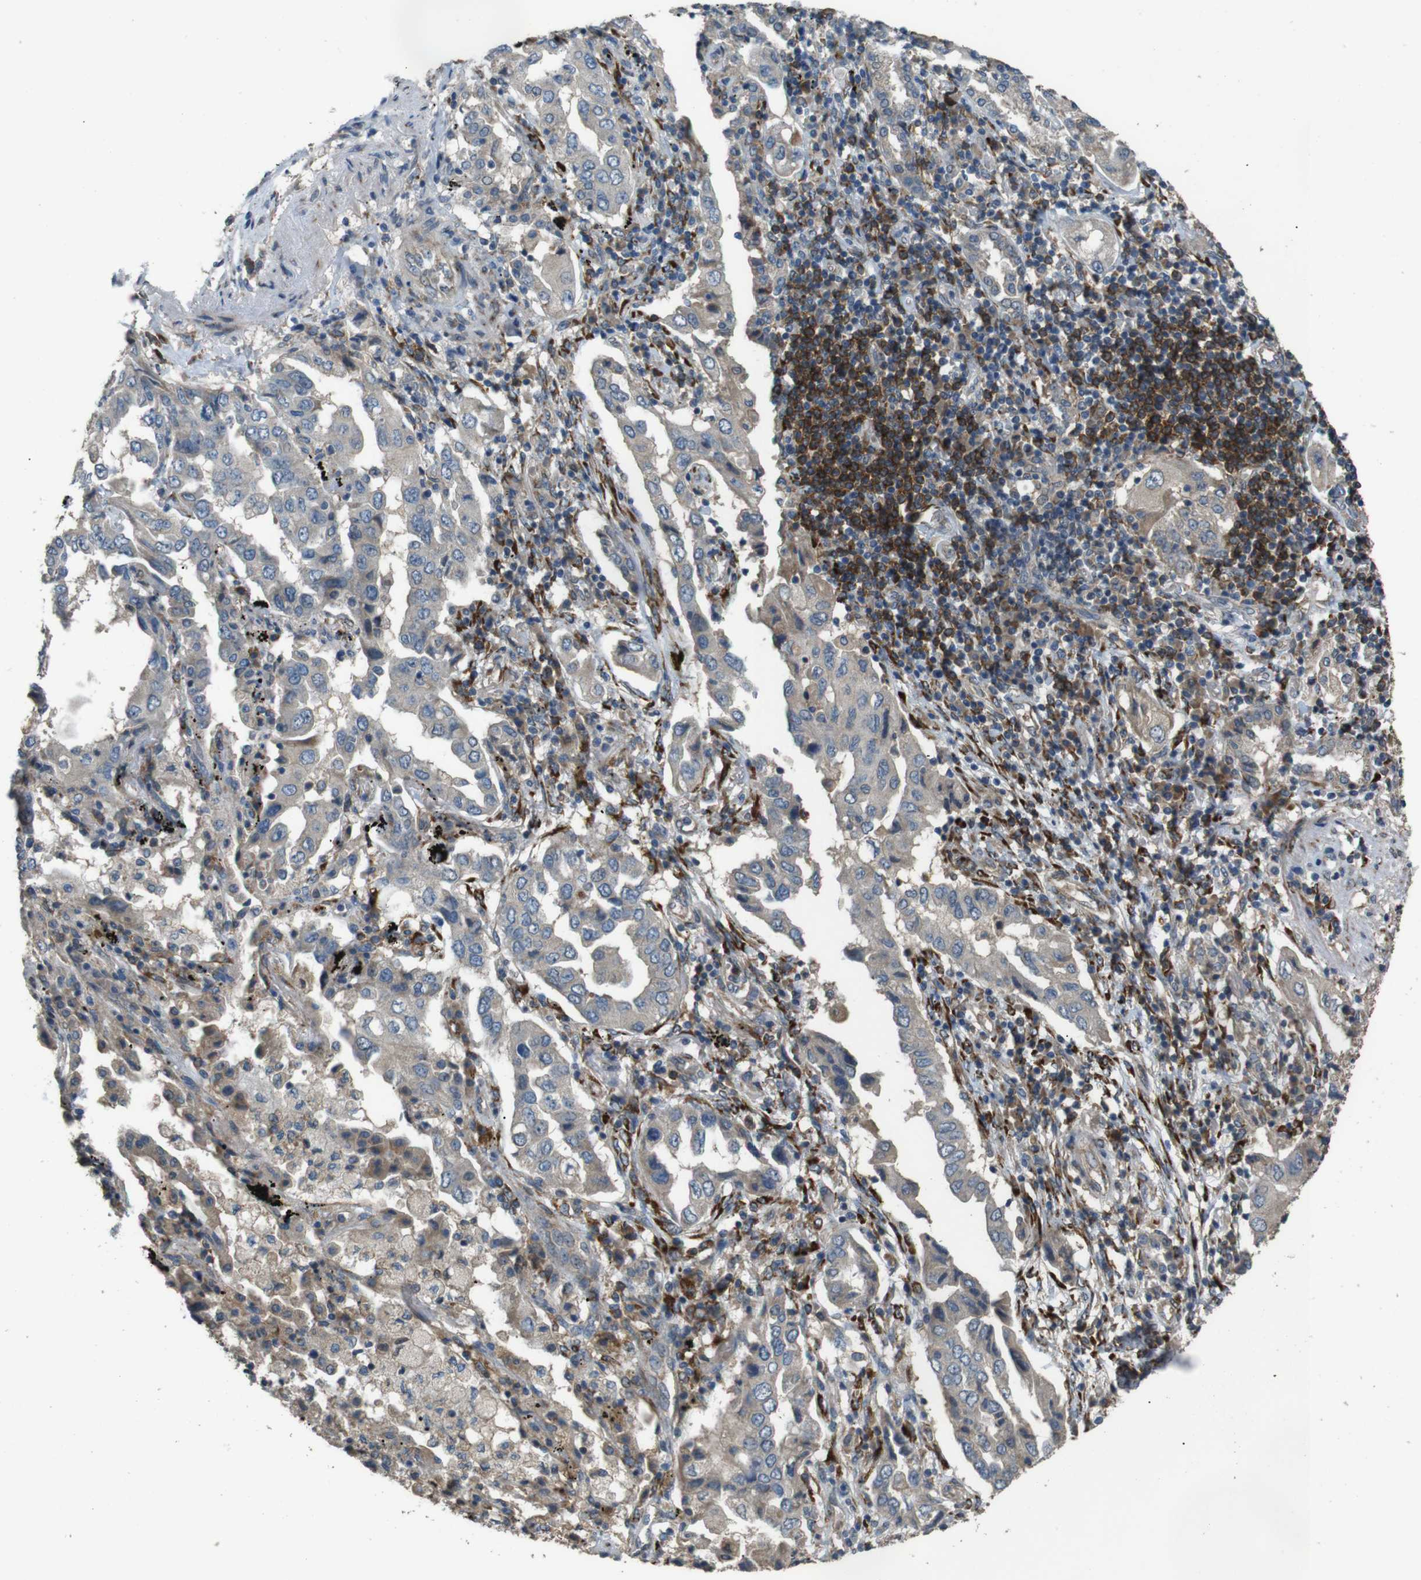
{"staining": {"intensity": "weak", "quantity": "25%-75%", "location": "cytoplasmic/membranous"}, "tissue": "lung cancer", "cell_type": "Tumor cells", "image_type": "cancer", "snomed": [{"axis": "morphology", "description": "Adenocarcinoma, NOS"}, {"axis": "topography", "description": "Lung"}], "caption": "The photomicrograph shows staining of lung cancer (adenocarcinoma), revealing weak cytoplasmic/membranous protein staining (brown color) within tumor cells.", "gene": "ARHGAP24", "patient": {"sex": "female", "age": 65}}